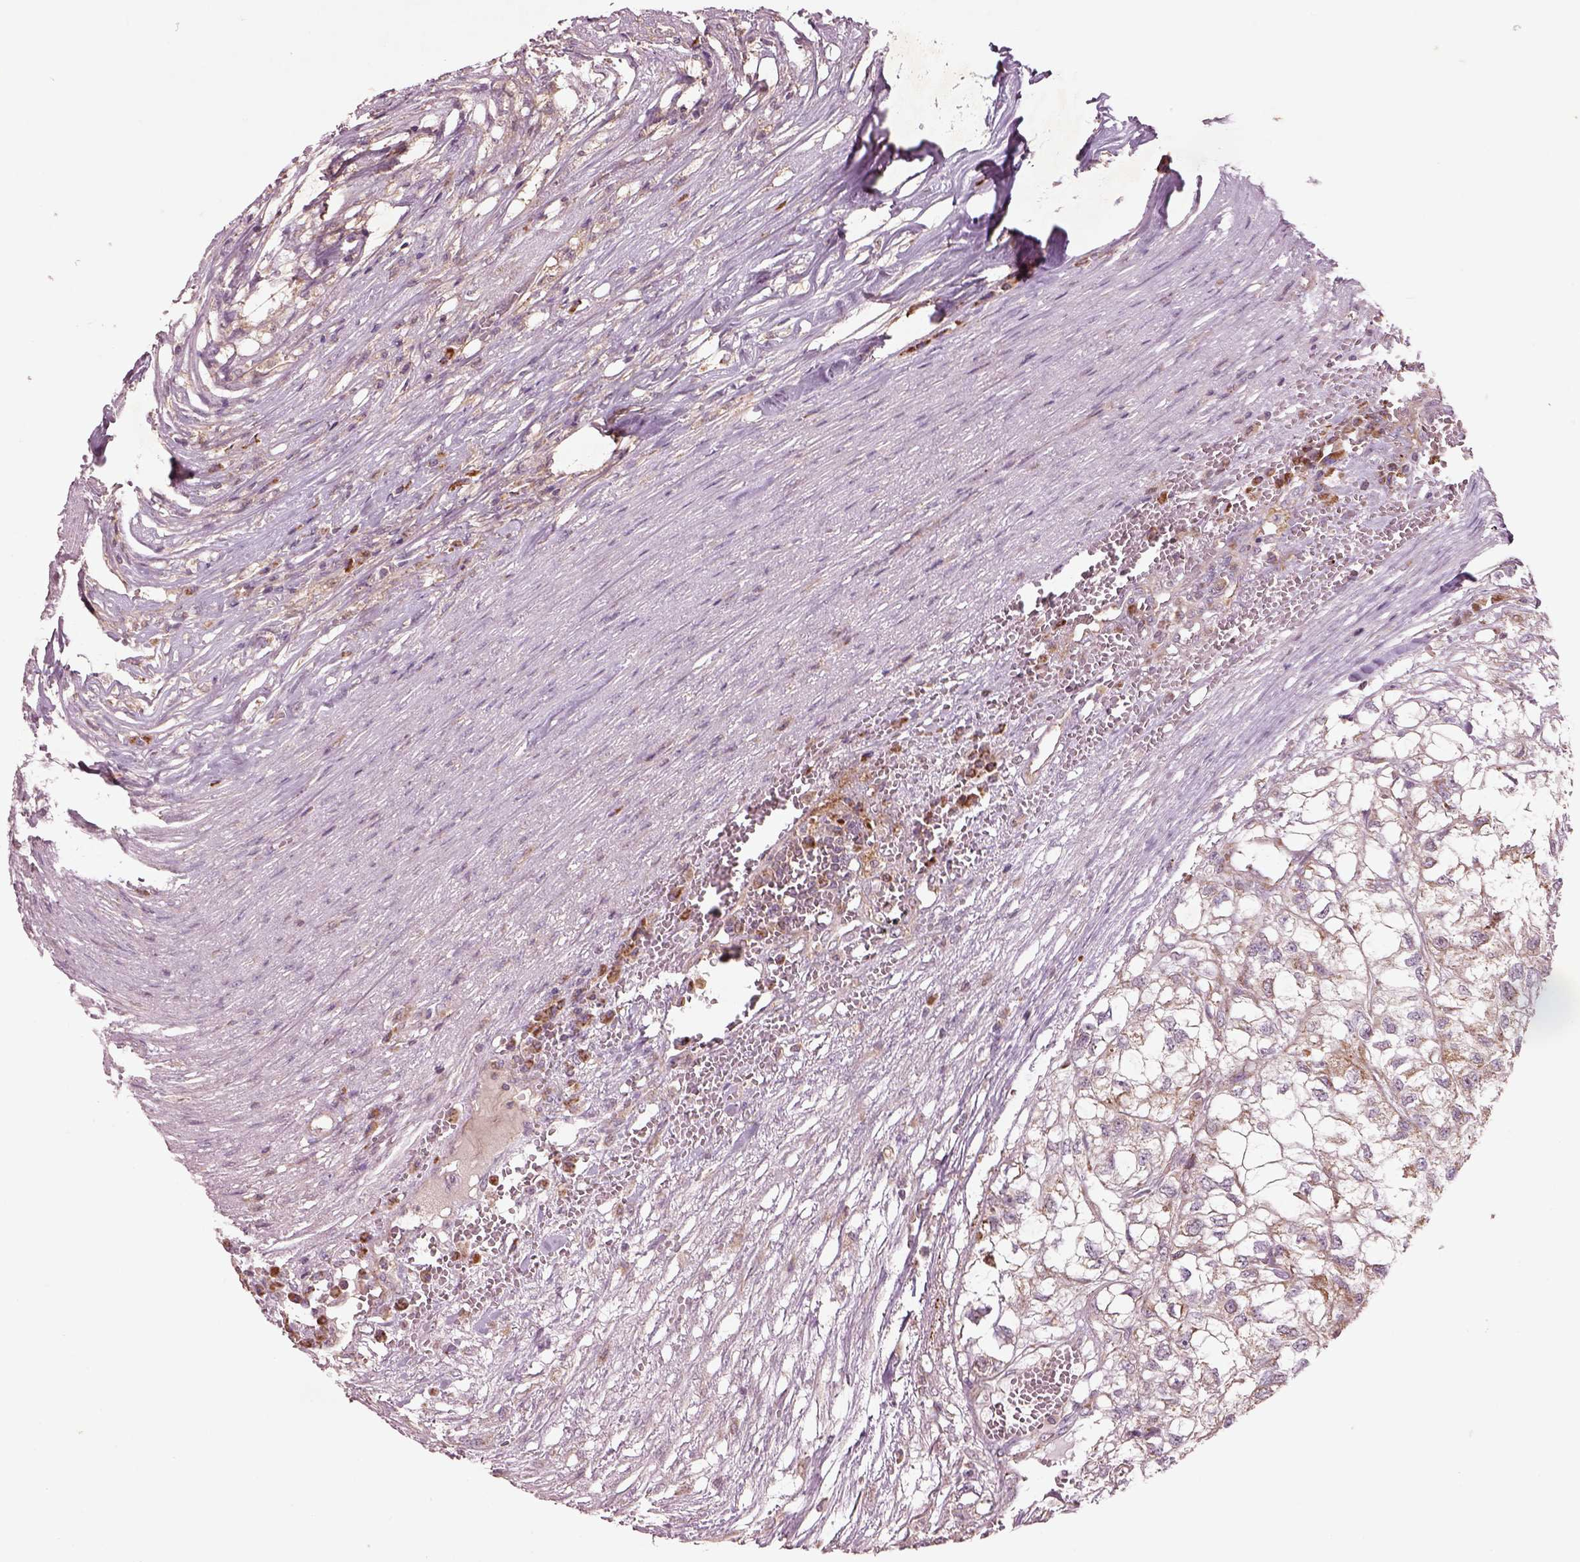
{"staining": {"intensity": "weak", "quantity": "25%-75%", "location": "cytoplasmic/membranous"}, "tissue": "renal cancer", "cell_type": "Tumor cells", "image_type": "cancer", "snomed": [{"axis": "morphology", "description": "Adenocarcinoma, NOS"}, {"axis": "topography", "description": "Kidney"}], "caption": "Approximately 25%-75% of tumor cells in human renal cancer display weak cytoplasmic/membranous protein positivity as visualized by brown immunohistochemical staining.", "gene": "SLC25A5", "patient": {"sex": "male", "age": 56}}